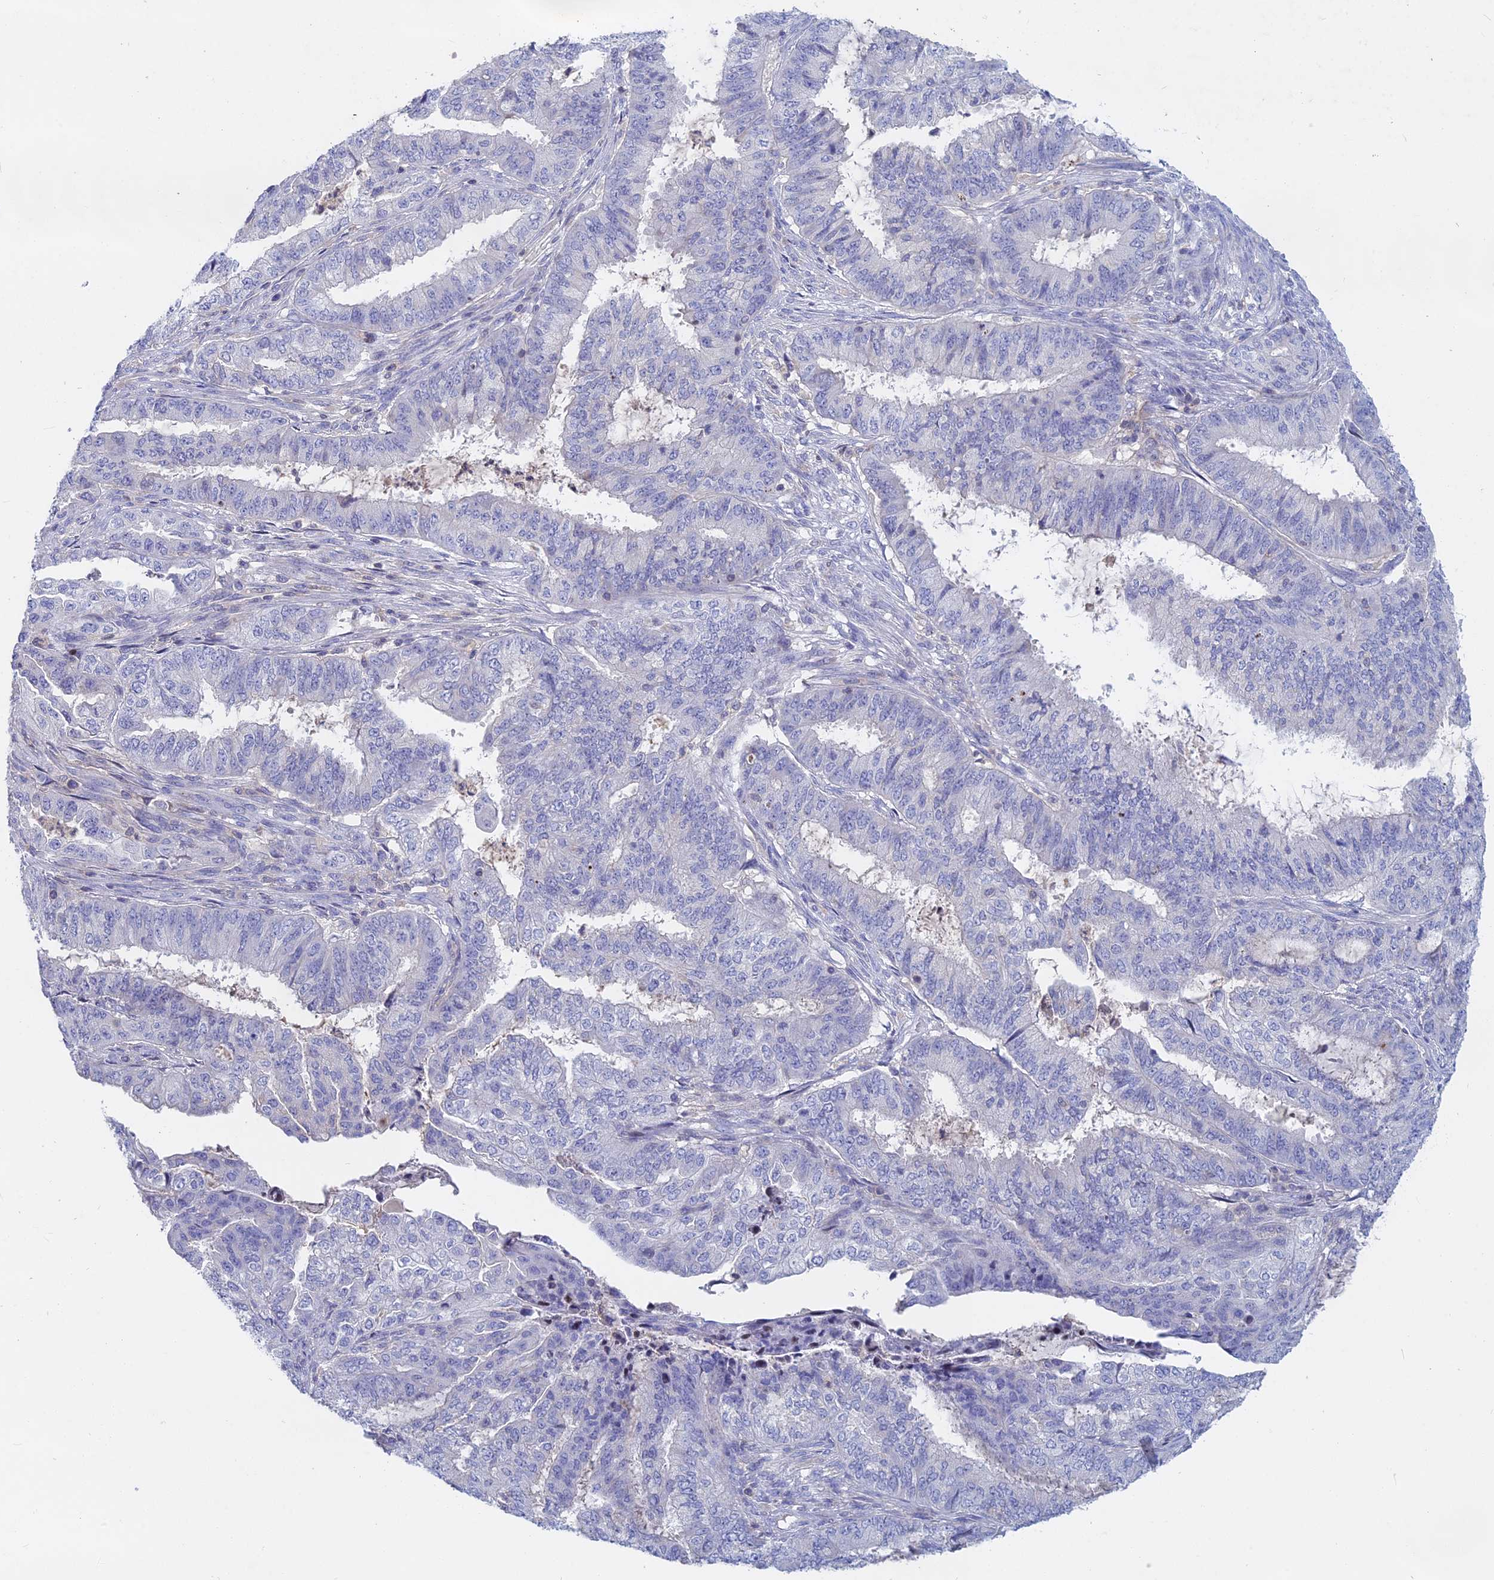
{"staining": {"intensity": "negative", "quantity": "none", "location": "none"}, "tissue": "endometrial cancer", "cell_type": "Tumor cells", "image_type": "cancer", "snomed": [{"axis": "morphology", "description": "Adenocarcinoma, NOS"}, {"axis": "topography", "description": "Endometrium"}], "caption": "Immunohistochemistry (IHC) micrograph of human adenocarcinoma (endometrial) stained for a protein (brown), which shows no positivity in tumor cells.", "gene": "ACP7", "patient": {"sex": "female", "age": 51}}